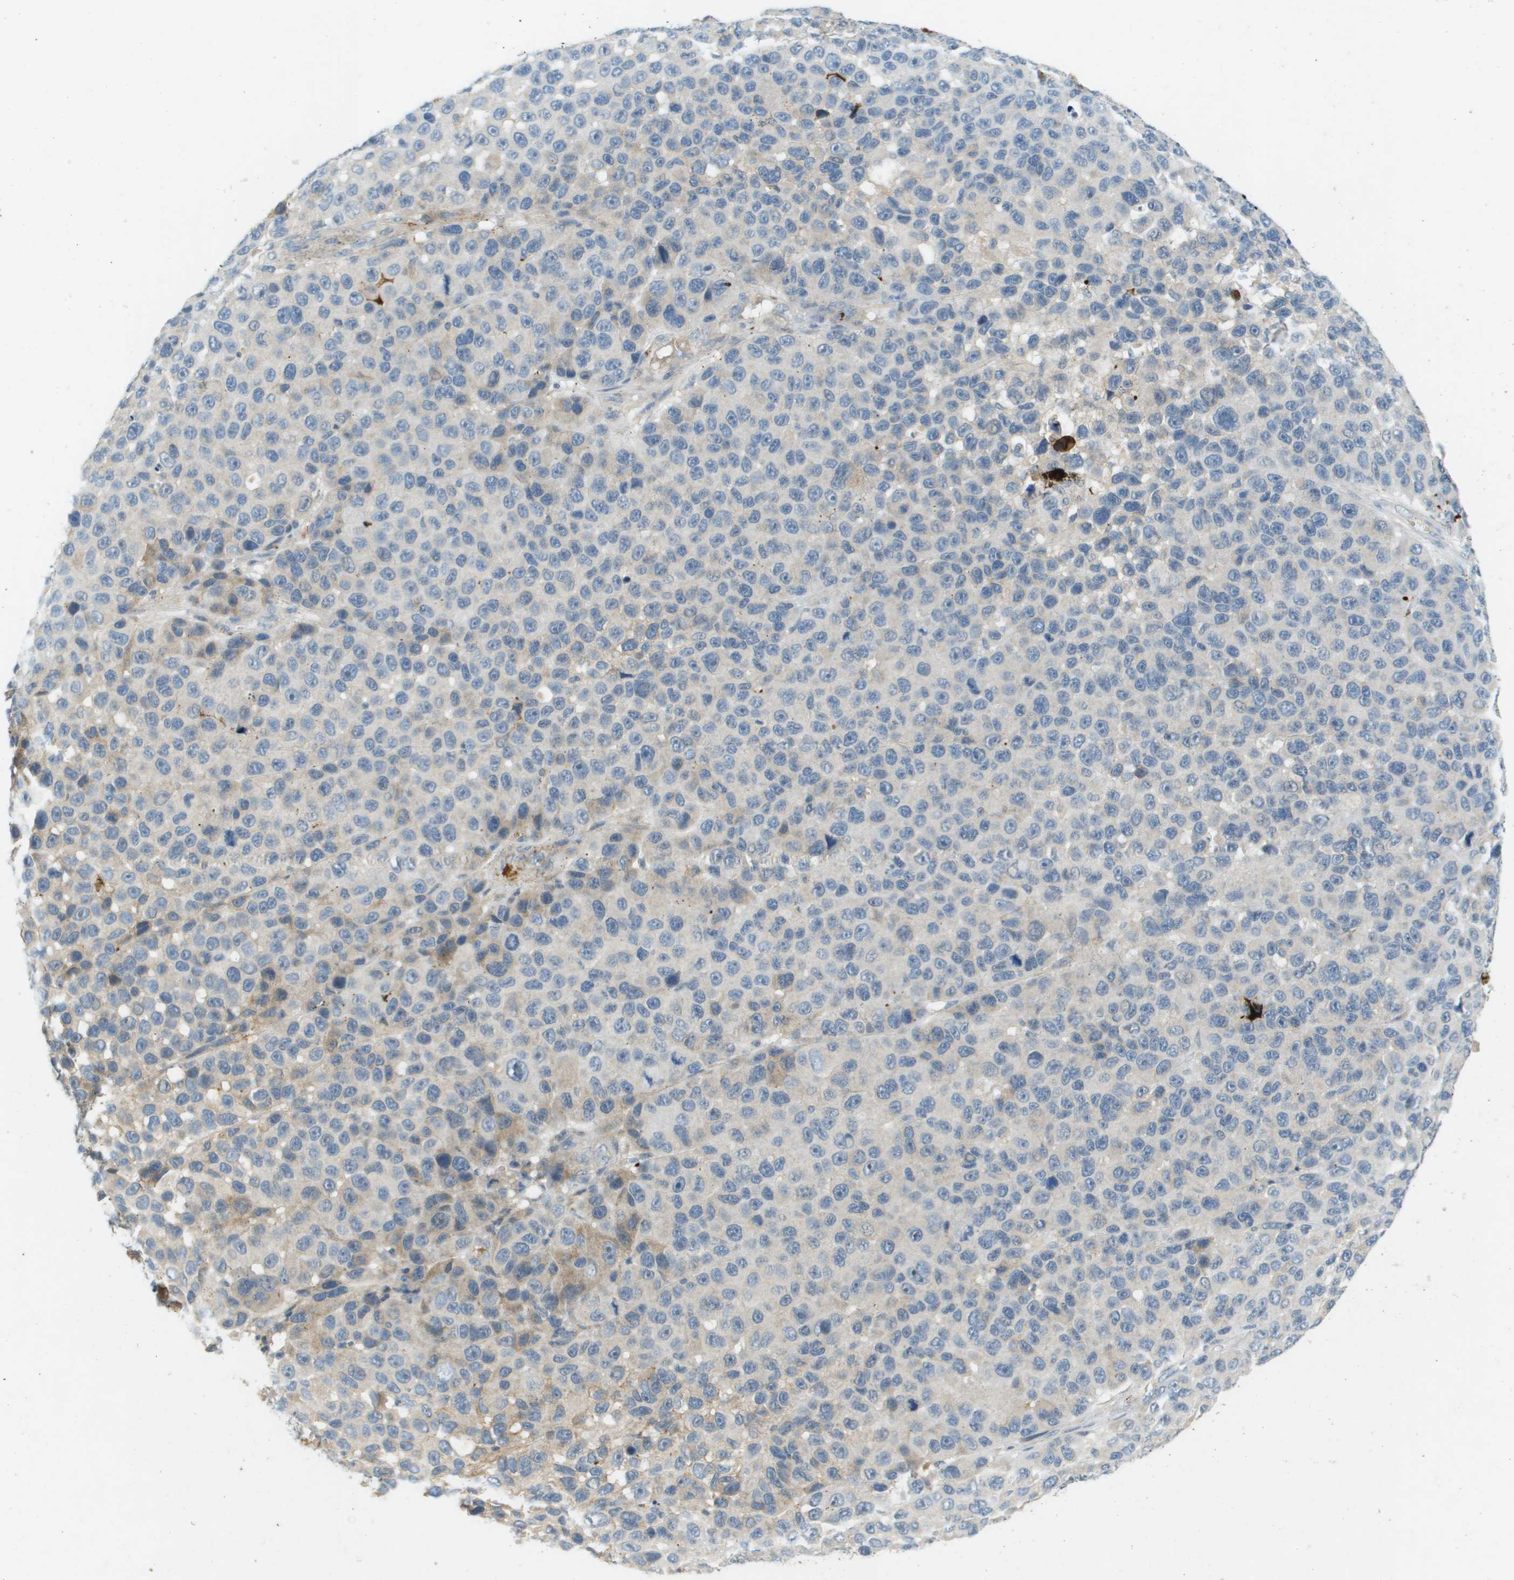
{"staining": {"intensity": "negative", "quantity": "none", "location": "none"}, "tissue": "melanoma", "cell_type": "Tumor cells", "image_type": "cancer", "snomed": [{"axis": "morphology", "description": "Malignant melanoma, NOS"}, {"axis": "topography", "description": "Skin"}], "caption": "The photomicrograph demonstrates no staining of tumor cells in malignant melanoma.", "gene": "VTN", "patient": {"sex": "male", "age": 53}}